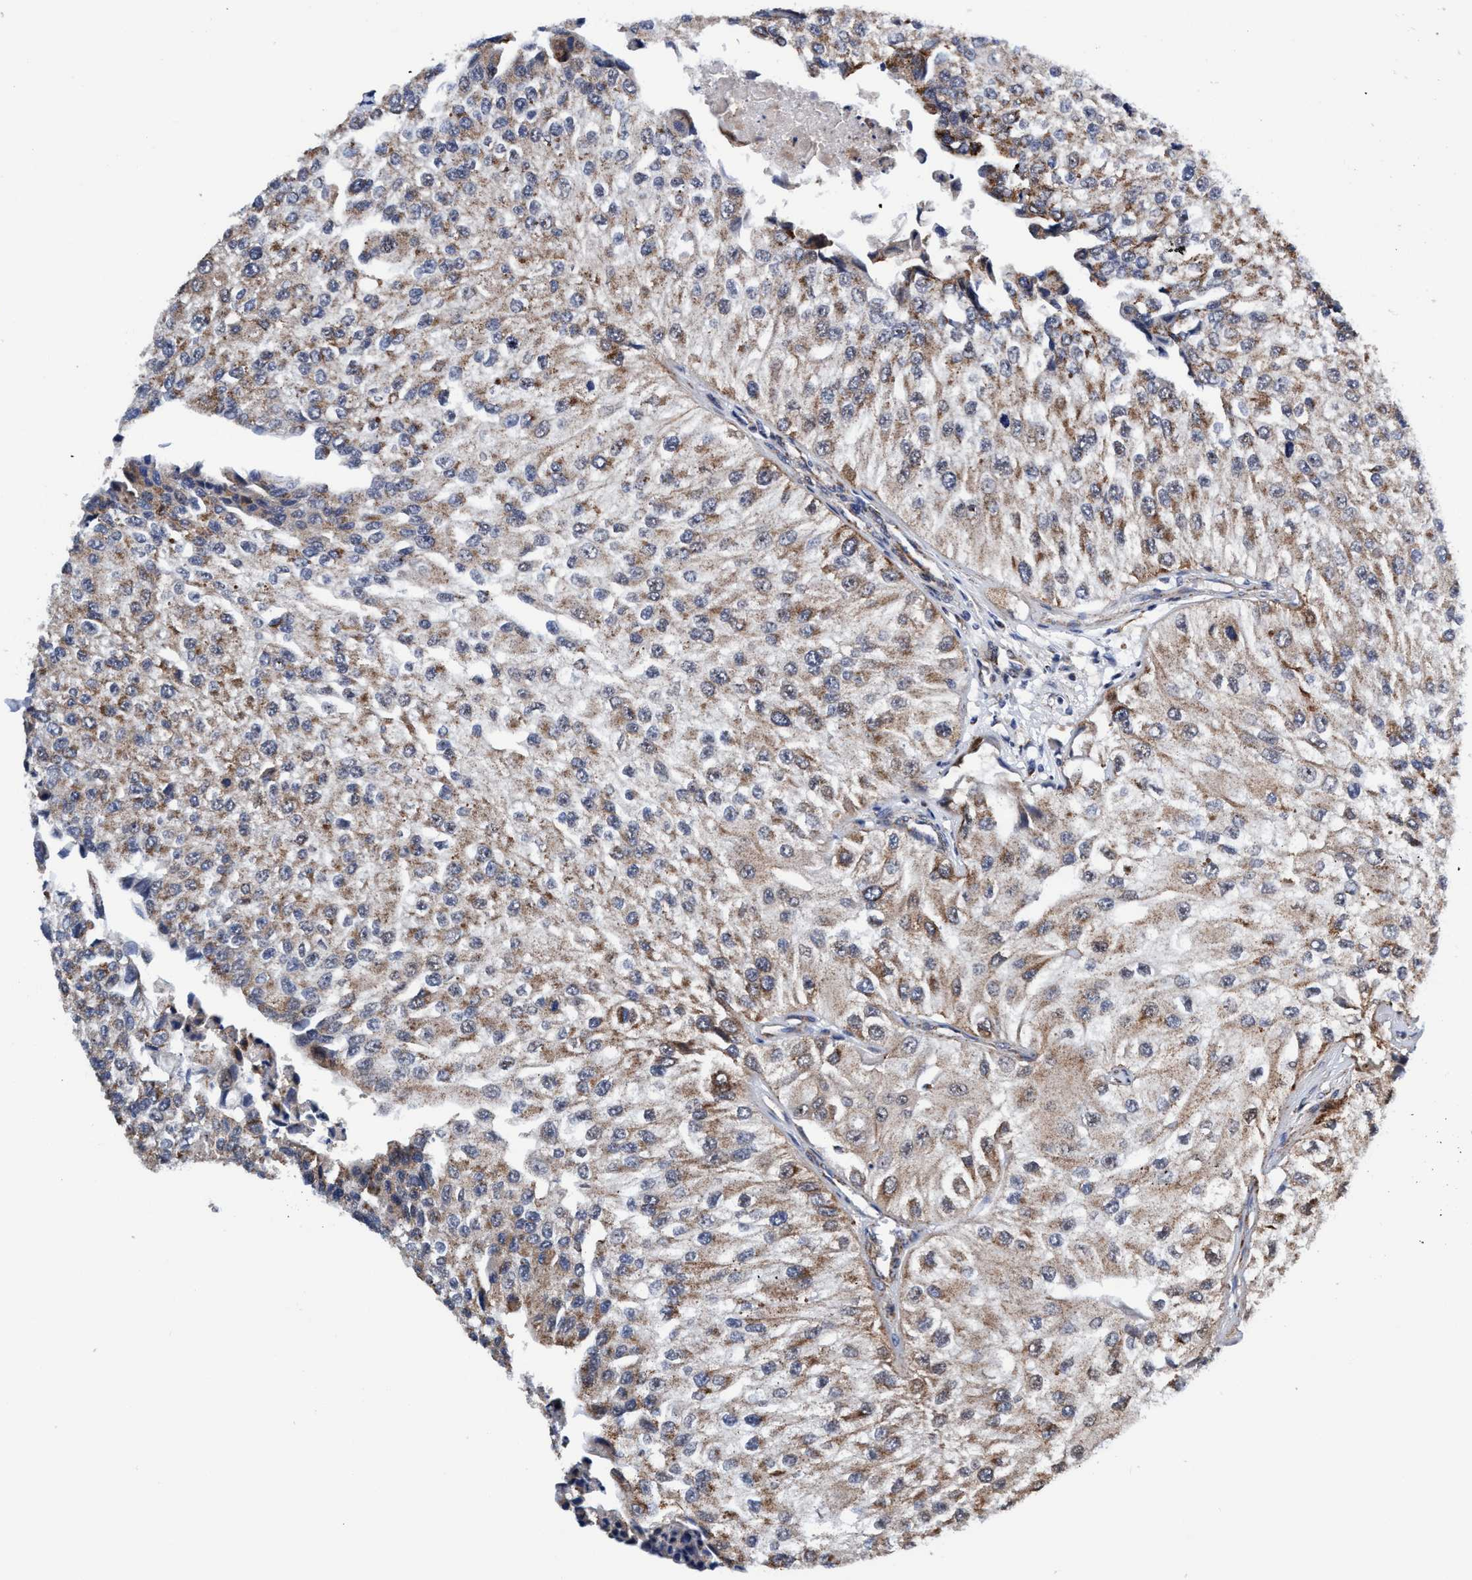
{"staining": {"intensity": "weak", "quantity": ">75%", "location": "cytoplasmic/membranous"}, "tissue": "urothelial cancer", "cell_type": "Tumor cells", "image_type": "cancer", "snomed": [{"axis": "morphology", "description": "Urothelial carcinoma, High grade"}, {"axis": "topography", "description": "Kidney"}, {"axis": "topography", "description": "Urinary bladder"}], "caption": "Immunohistochemical staining of human urothelial carcinoma (high-grade) exhibits low levels of weak cytoplasmic/membranous protein positivity in approximately >75% of tumor cells.", "gene": "AGAP2", "patient": {"sex": "male", "age": 77}}